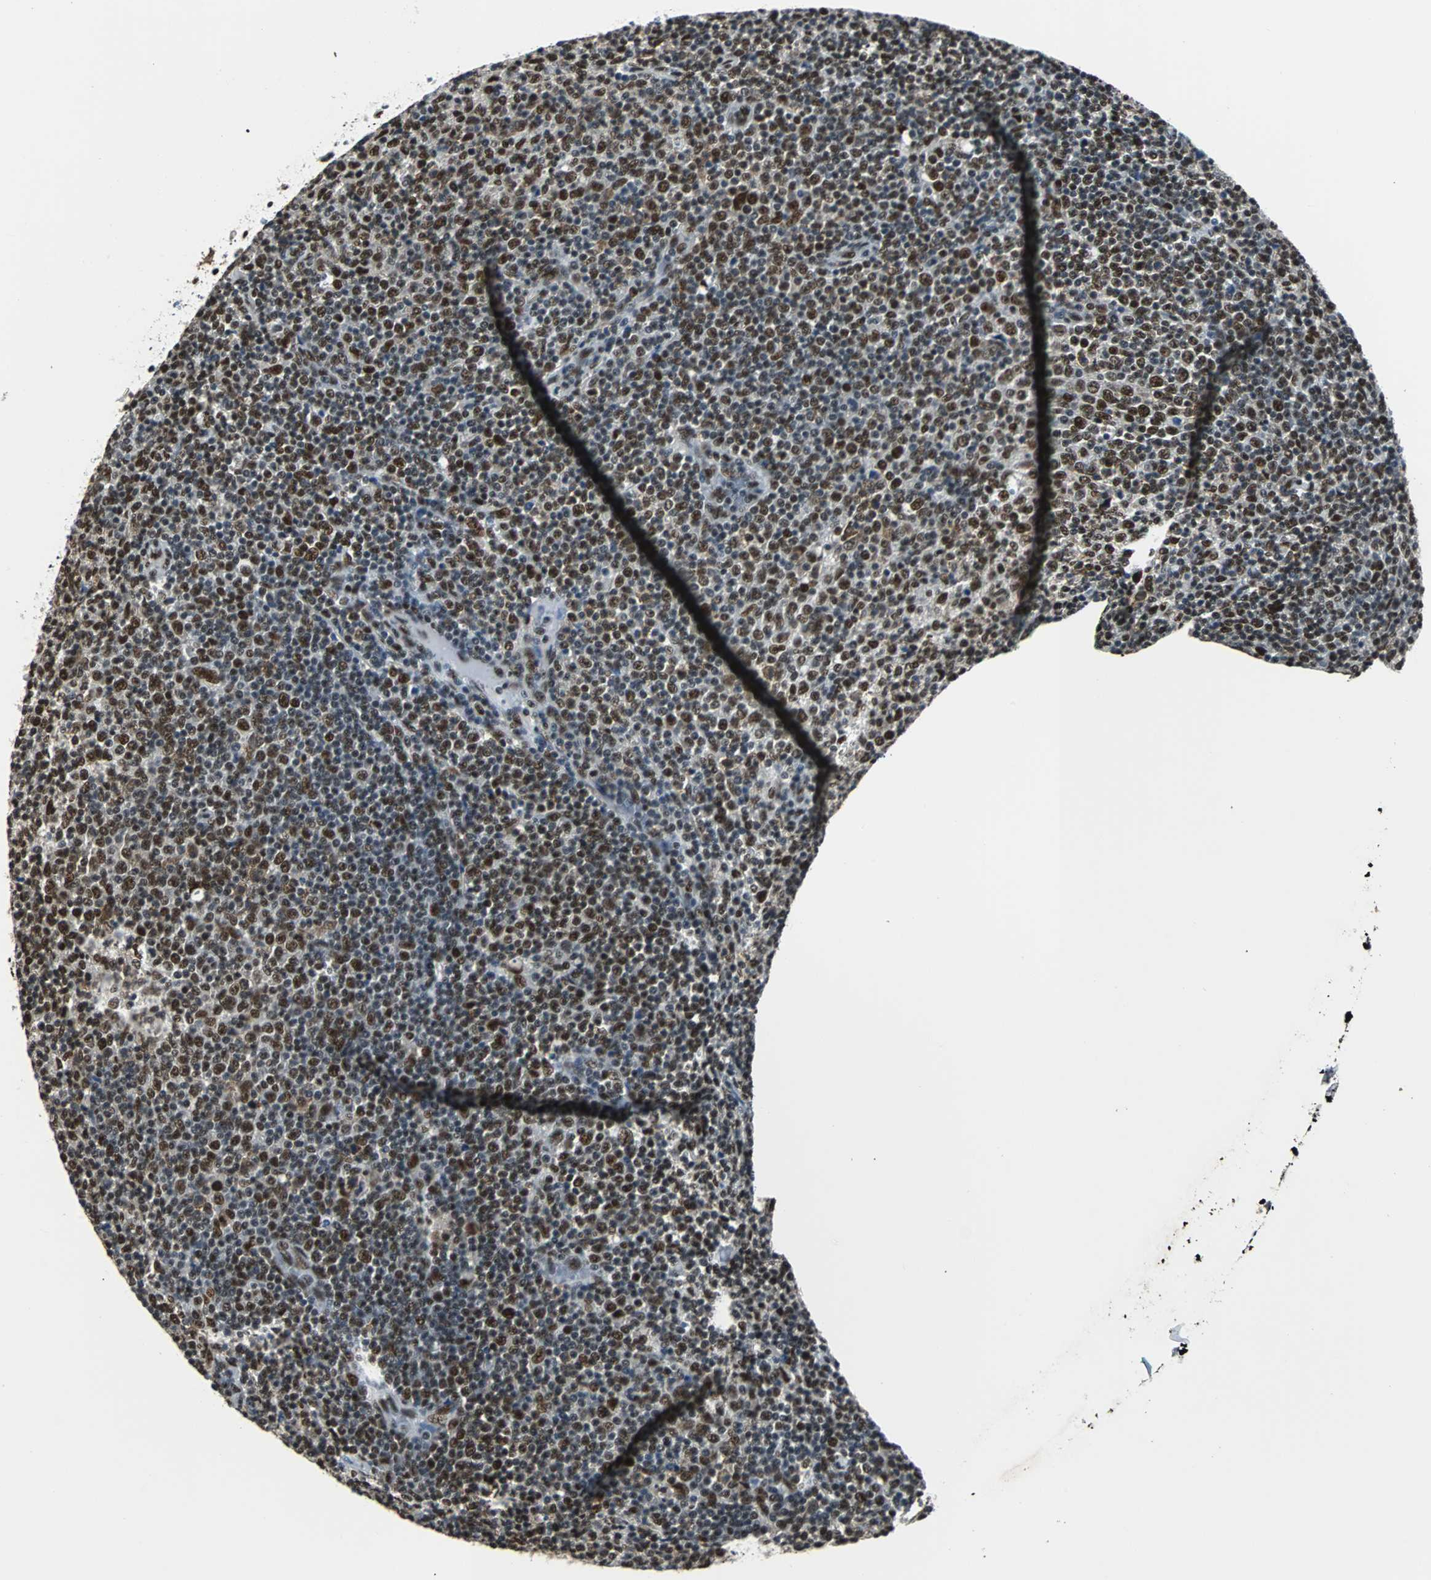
{"staining": {"intensity": "strong", "quantity": ">75%", "location": "nuclear"}, "tissue": "lymphoma", "cell_type": "Tumor cells", "image_type": "cancer", "snomed": [{"axis": "morphology", "description": "Malignant lymphoma, non-Hodgkin's type, Low grade"}, {"axis": "topography", "description": "Lymph node"}], "caption": "Immunohistochemistry (IHC) image of human low-grade malignant lymphoma, non-Hodgkin's type stained for a protein (brown), which reveals high levels of strong nuclear staining in approximately >75% of tumor cells.", "gene": "XRCC4", "patient": {"sex": "male", "age": 70}}